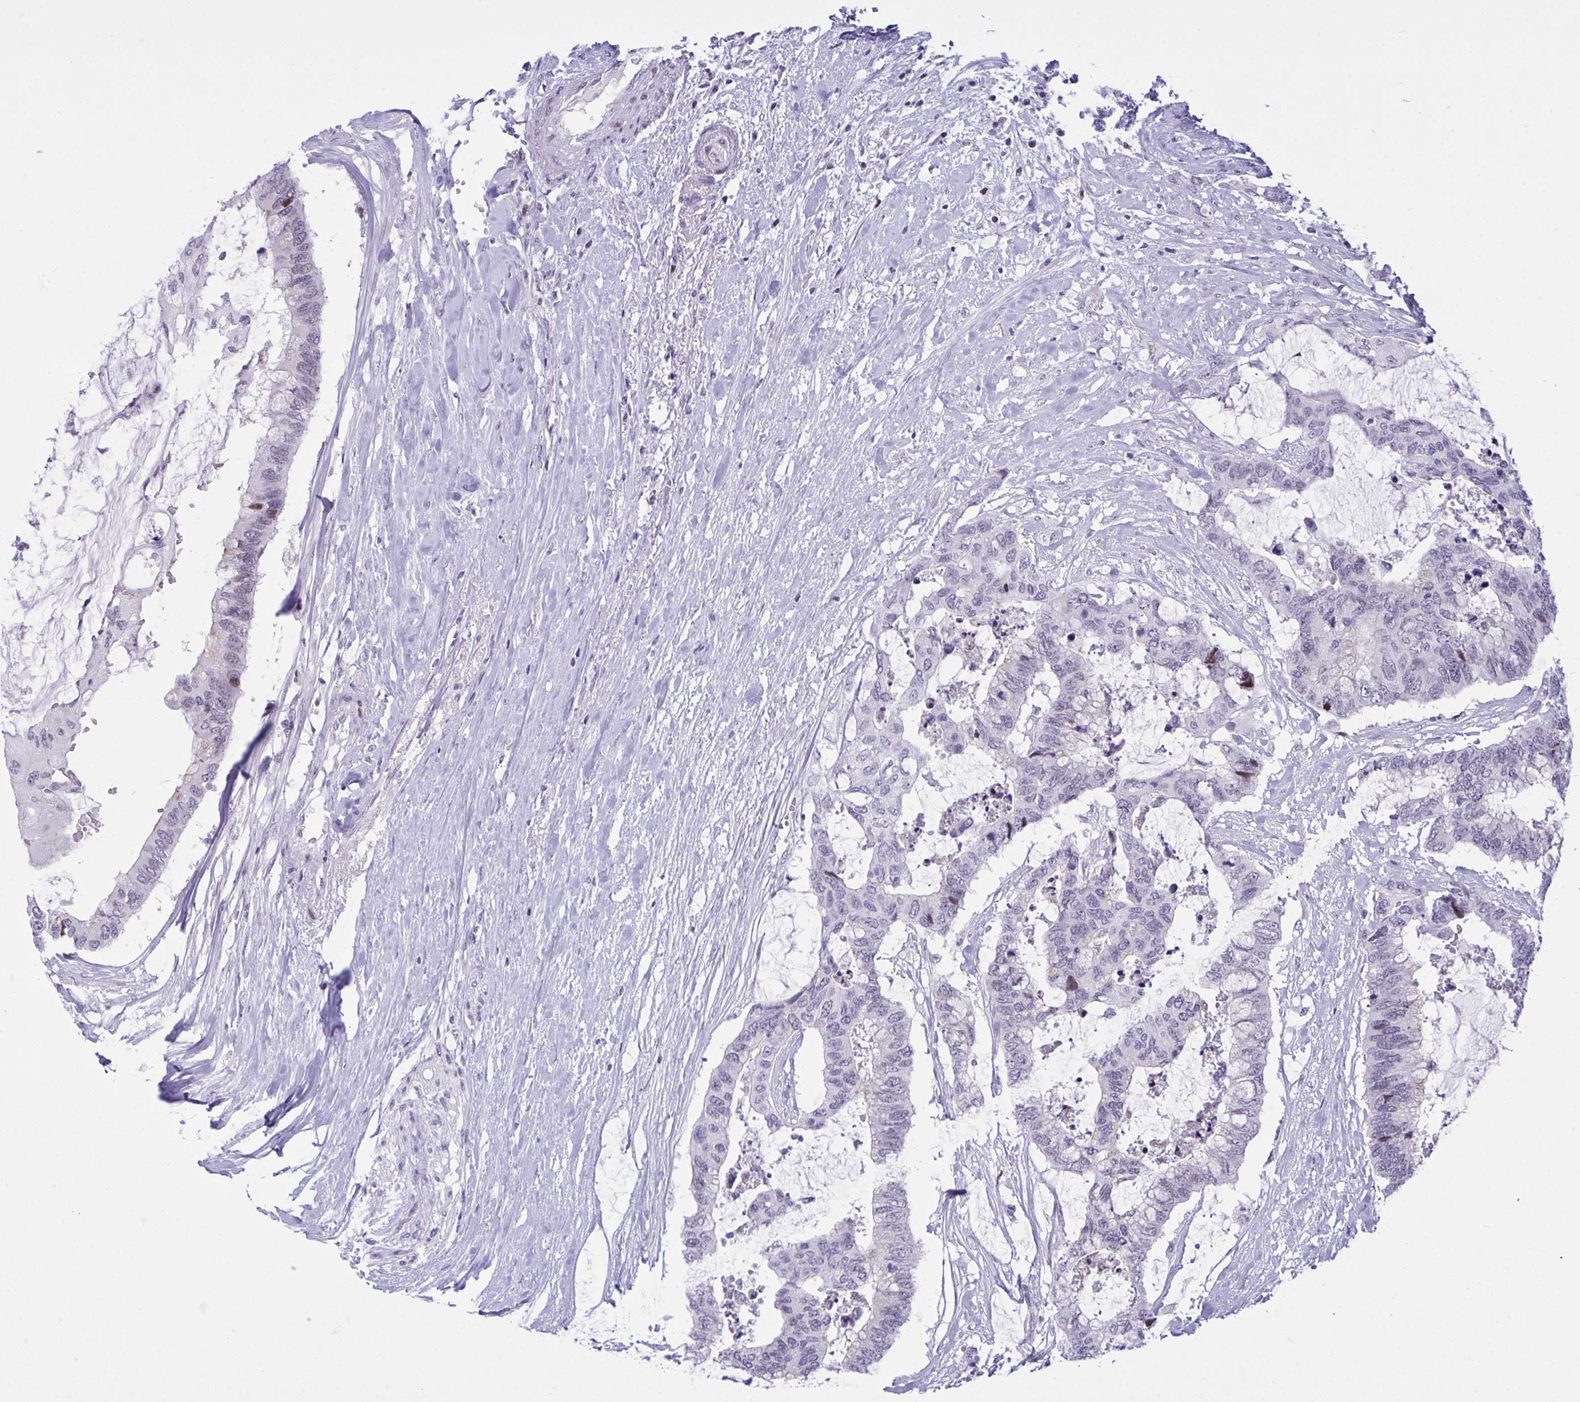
{"staining": {"intensity": "negative", "quantity": "none", "location": "none"}, "tissue": "colorectal cancer", "cell_type": "Tumor cells", "image_type": "cancer", "snomed": [{"axis": "morphology", "description": "Adenocarcinoma, NOS"}, {"axis": "topography", "description": "Rectum"}], "caption": "Colorectal cancer was stained to show a protein in brown. There is no significant positivity in tumor cells.", "gene": "ZFHX3", "patient": {"sex": "female", "age": 59}}